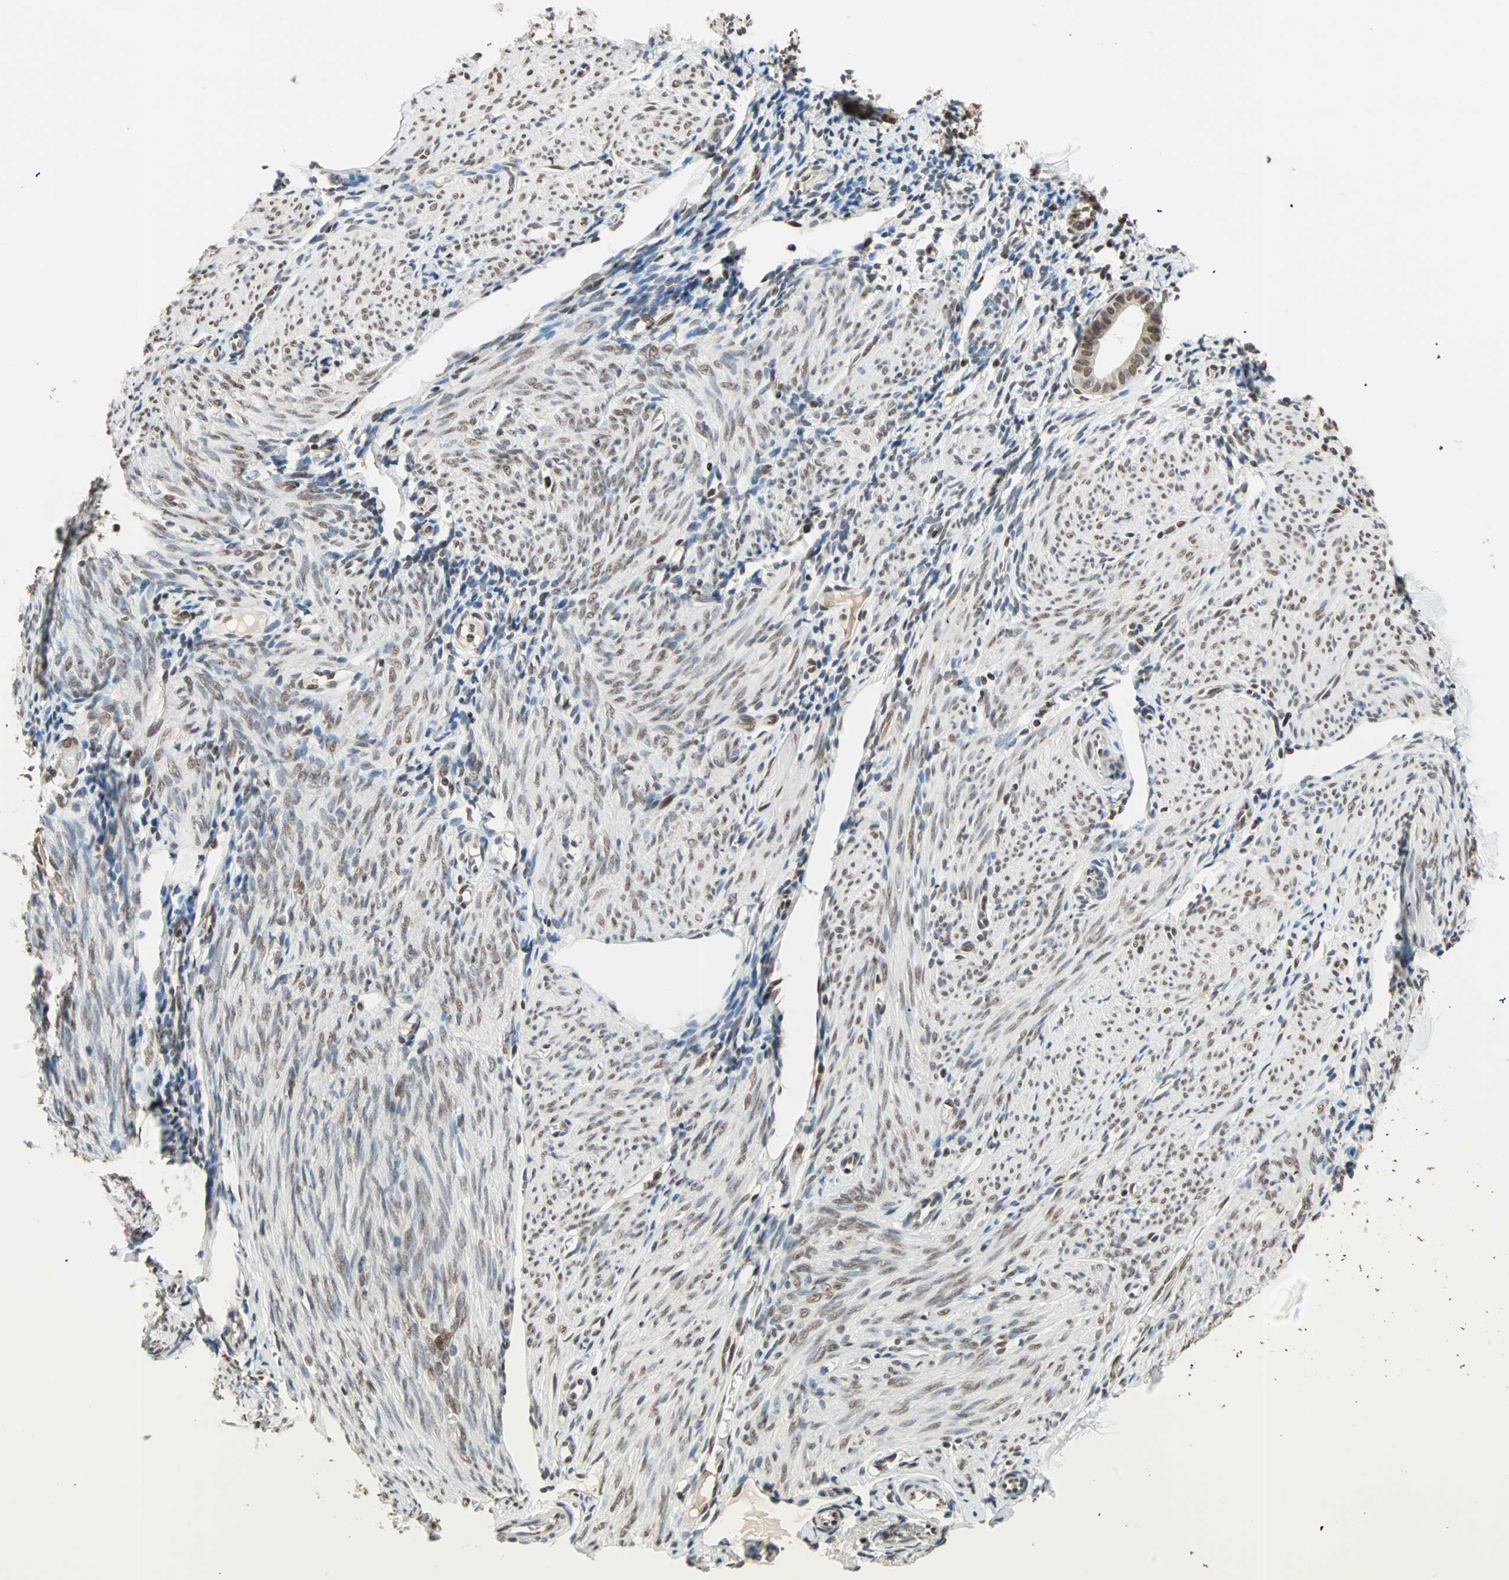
{"staining": {"intensity": "negative", "quantity": "none", "location": "none"}, "tissue": "endometrium", "cell_type": "Cells in endometrial stroma", "image_type": "normal", "snomed": [{"axis": "morphology", "description": "Normal tissue, NOS"}, {"axis": "topography", "description": "Endometrium"}], "caption": "A histopathology image of endometrium stained for a protein displays no brown staining in cells in endometrial stroma. (DAB (3,3'-diaminobenzidine) immunohistochemistry (IHC), high magnification).", "gene": "DAZAP1", "patient": {"sex": "female", "age": 61}}